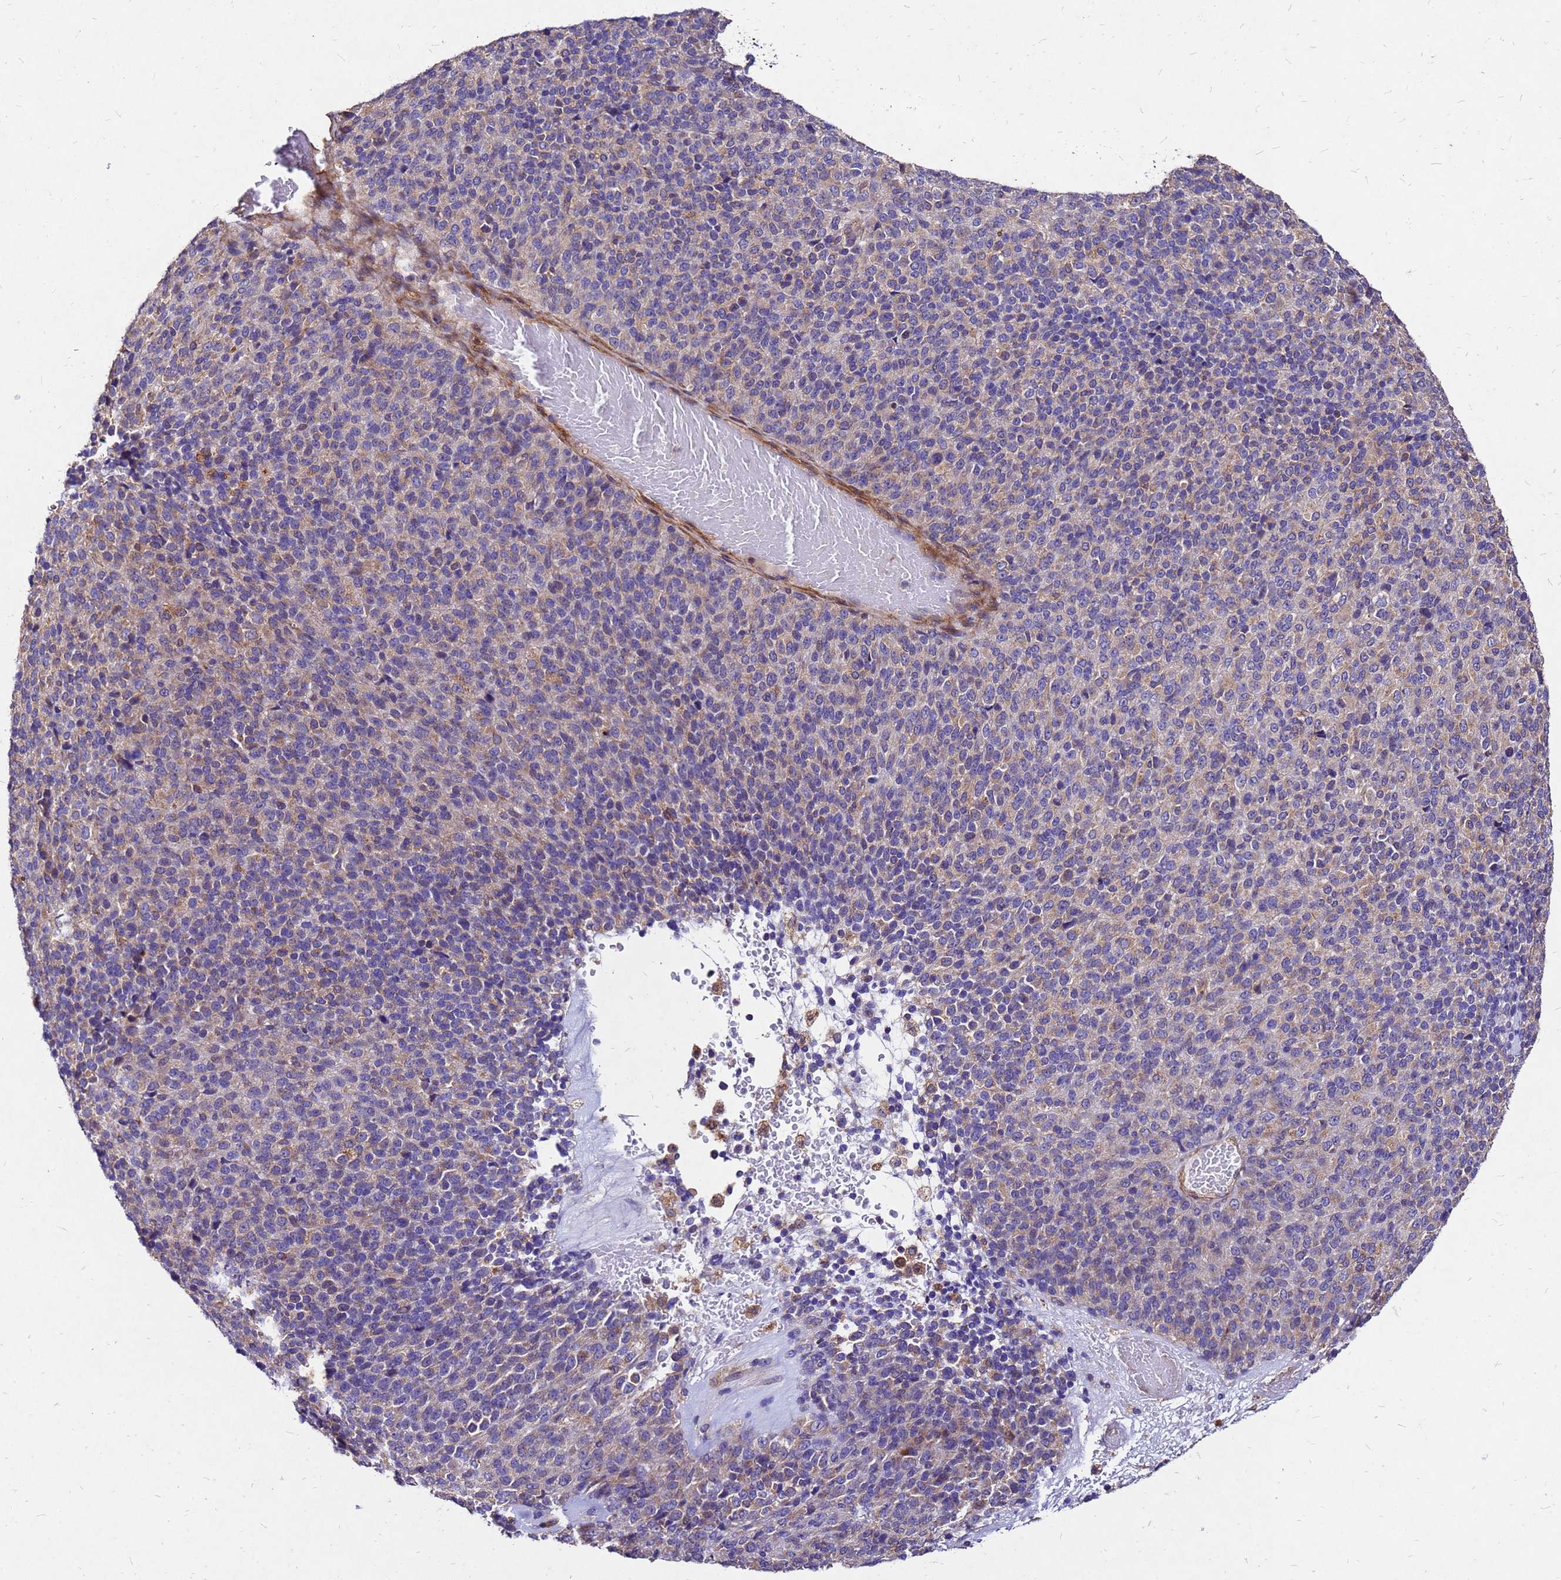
{"staining": {"intensity": "weak", "quantity": "25%-75%", "location": "cytoplasmic/membranous"}, "tissue": "melanoma", "cell_type": "Tumor cells", "image_type": "cancer", "snomed": [{"axis": "morphology", "description": "Malignant melanoma, Metastatic site"}, {"axis": "topography", "description": "Brain"}], "caption": "Immunohistochemical staining of melanoma reveals weak cytoplasmic/membranous protein positivity in about 25%-75% of tumor cells.", "gene": "DUSP23", "patient": {"sex": "female", "age": 56}}